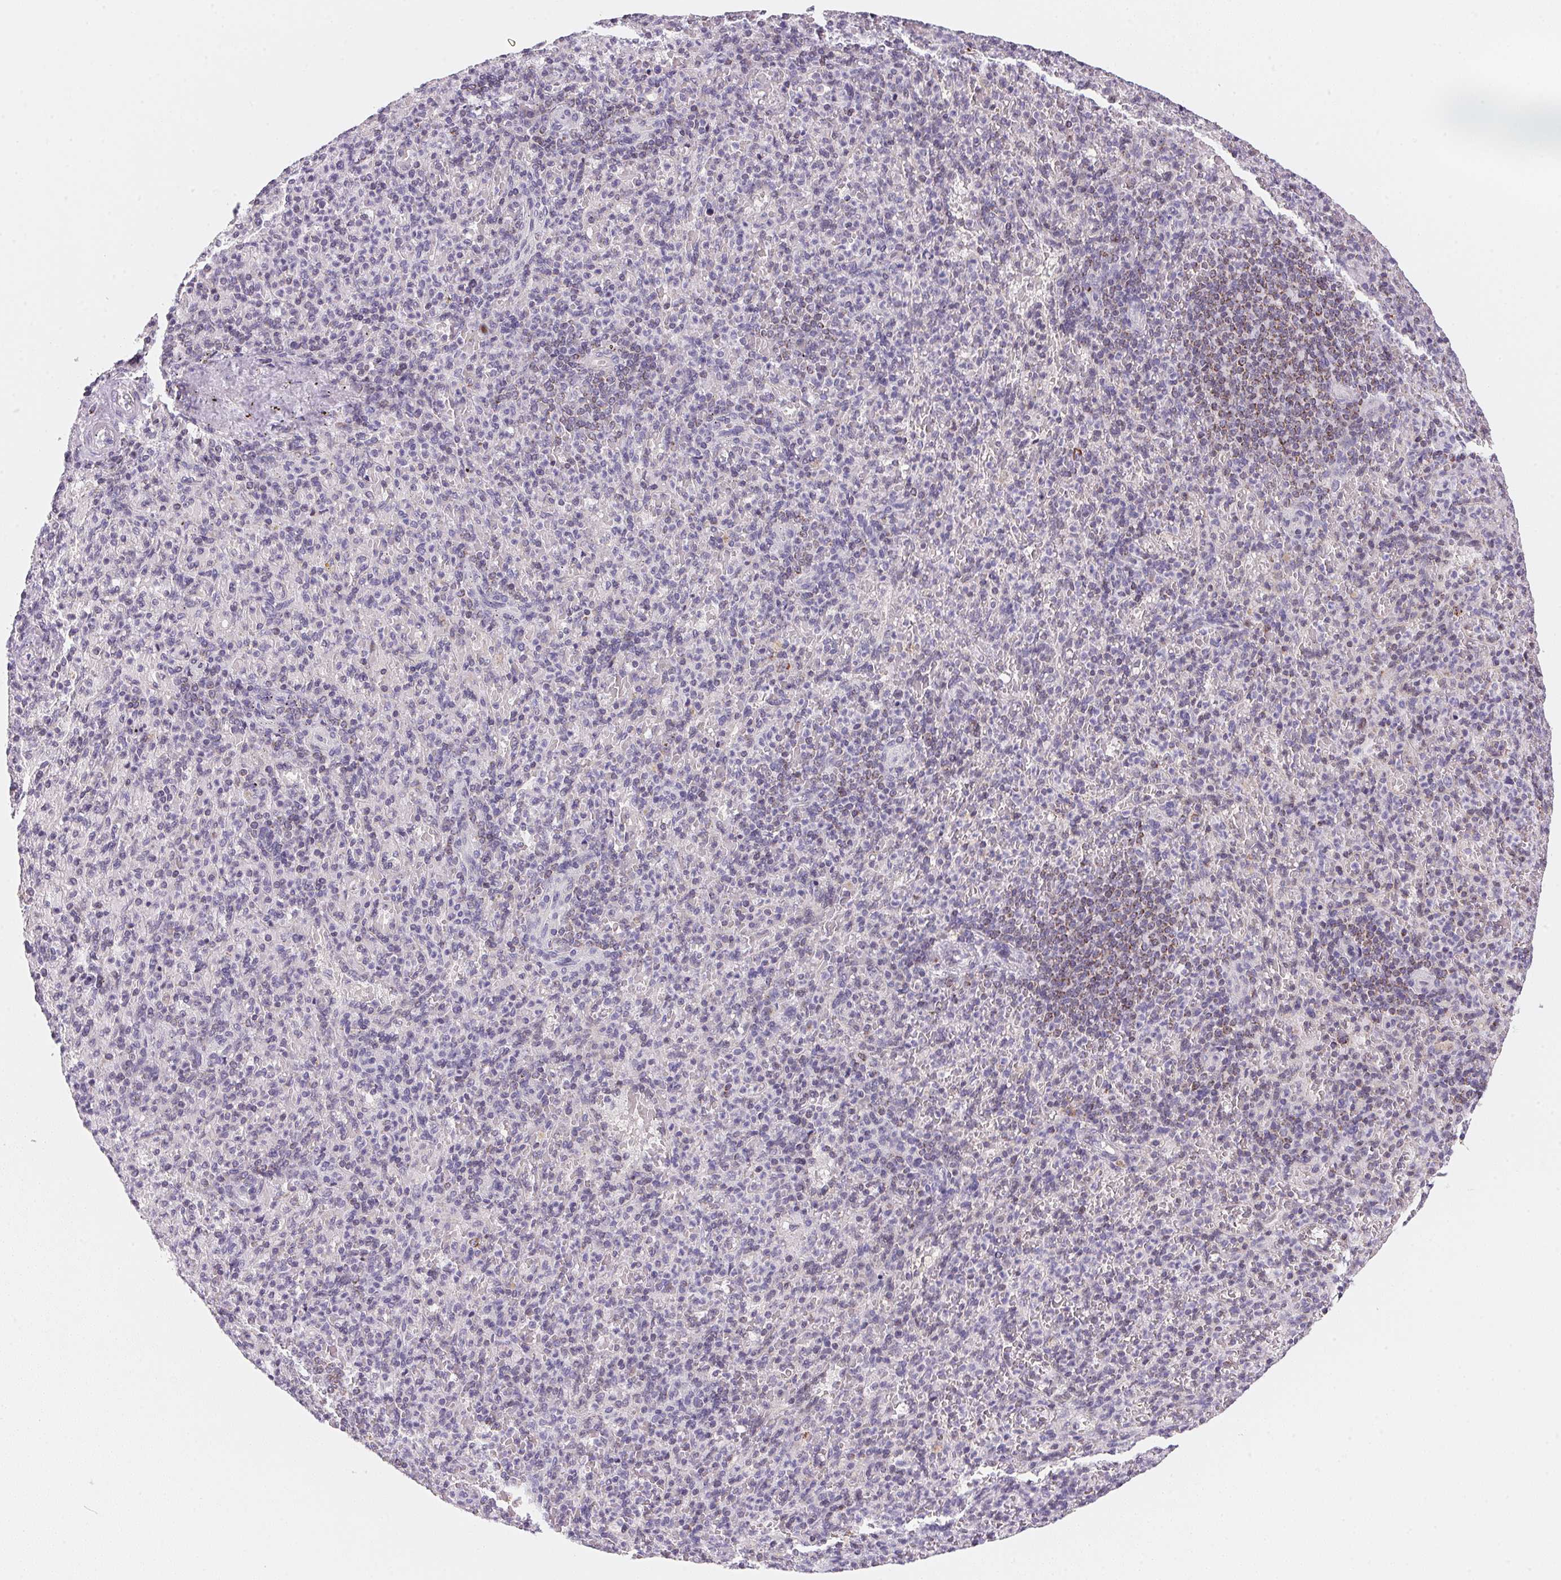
{"staining": {"intensity": "negative", "quantity": "none", "location": "none"}, "tissue": "spleen", "cell_type": "Cells in red pulp", "image_type": "normal", "snomed": [{"axis": "morphology", "description": "Normal tissue, NOS"}, {"axis": "topography", "description": "Spleen"}], "caption": "IHC histopathology image of benign spleen stained for a protein (brown), which reveals no expression in cells in red pulp. (Stains: DAB (3,3'-diaminobenzidine) immunohistochemistry (IHC) with hematoxylin counter stain, Microscopy: brightfield microscopy at high magnification).", "gene": "GIPC2", "patient": {"sex": "female", "age": 74}}